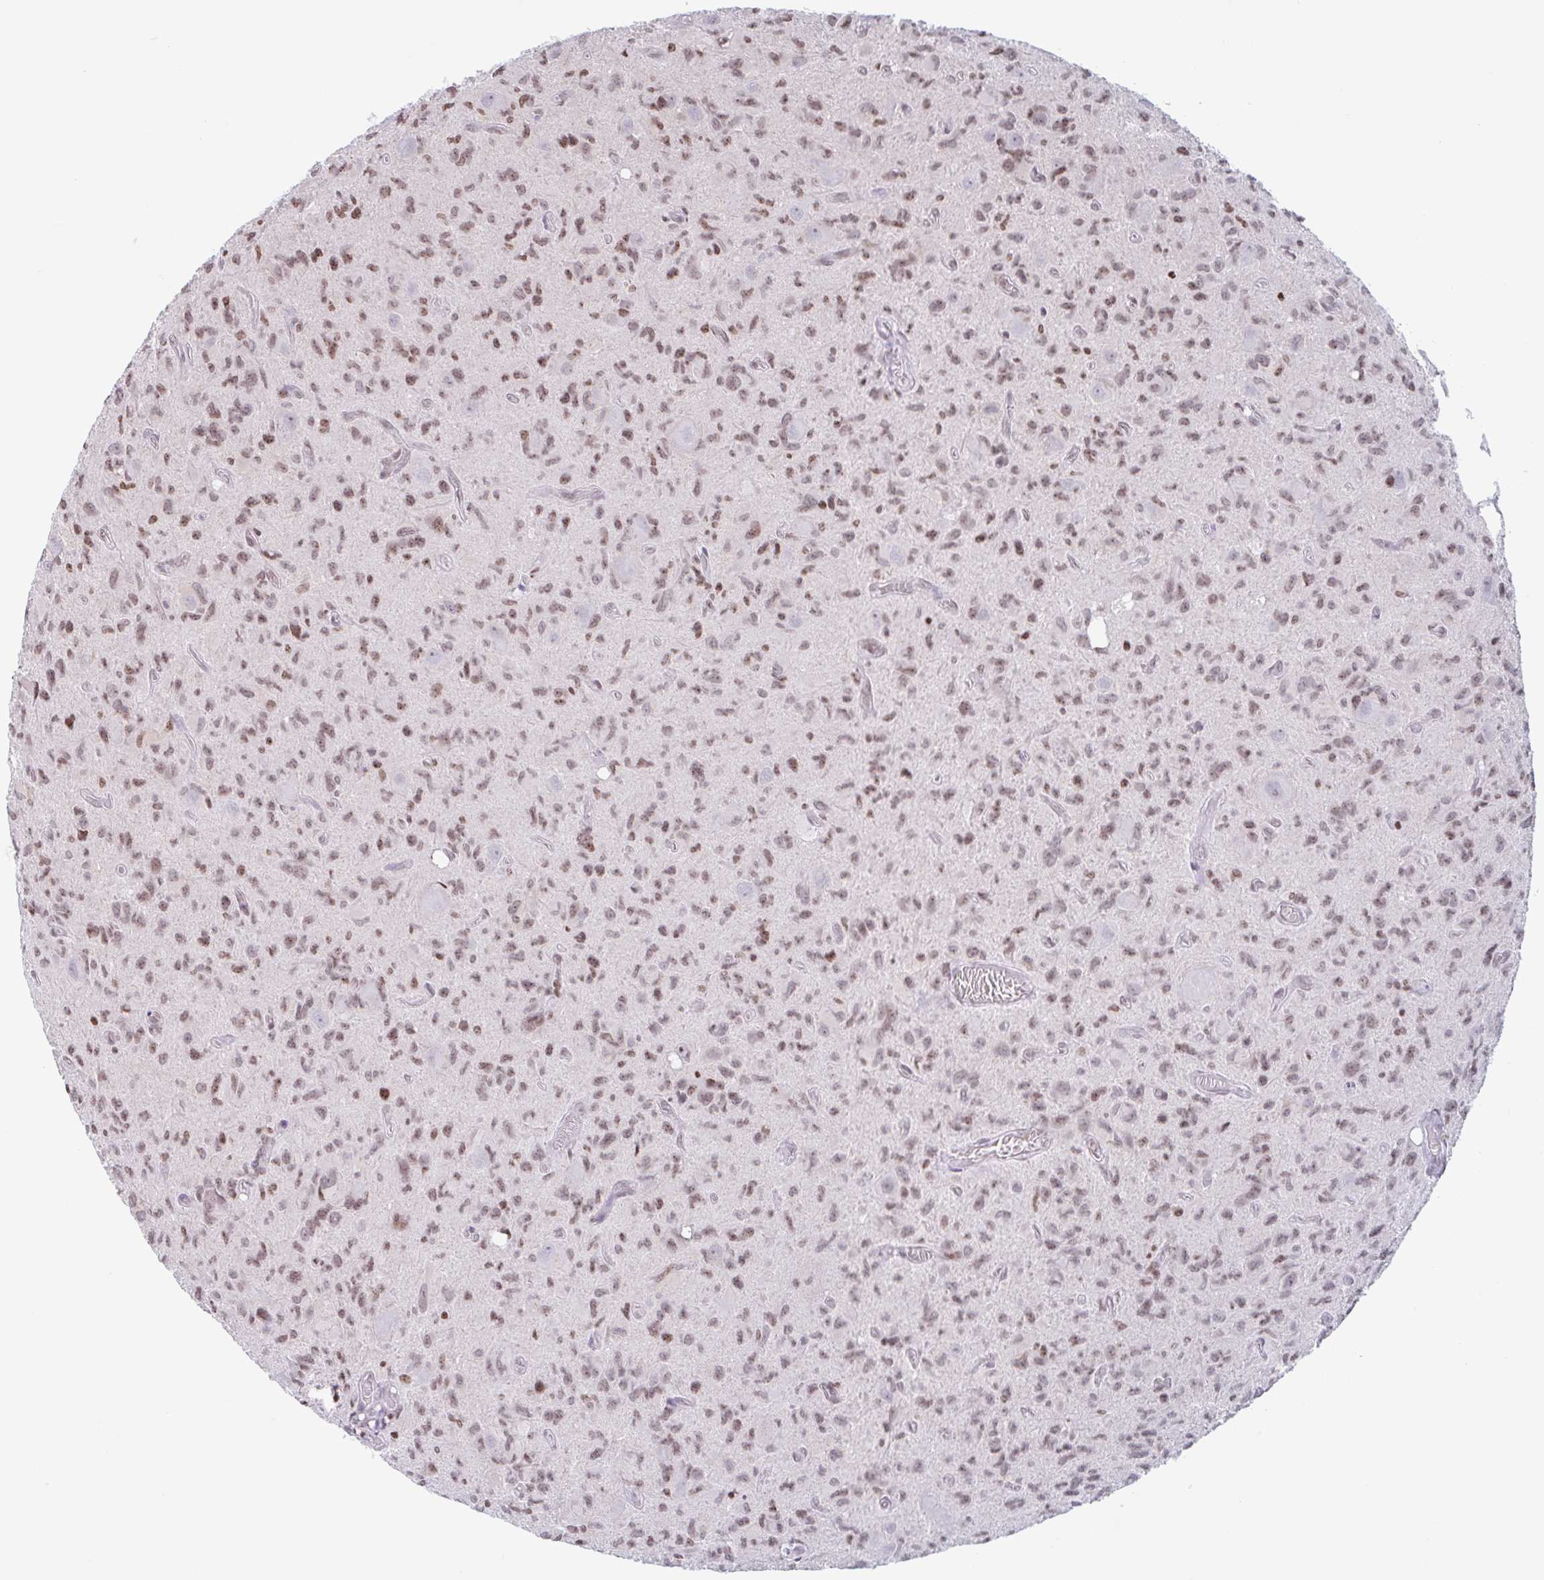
{"staining": {"intensity": "moderate", "quantity": ">75%", "location": "nuclear"}, "tissue": "glioma", "cell_type": "Tumor cells", "image_type": "cancer", "snomed": [{"axis": "morphology", "description": "Glioma, malignant, High grade"}, {"axis": "topography", "description": "Brain"}], "caption": "This image displays glioma stained with immunohistochemistry to label a protein in brown. The nuclear of tumor cells show moderate positivity for the protein. Nuclei are counter-stained blue.", "gene": "NOL6", "patient": {"sex": "male", "age": 76}}